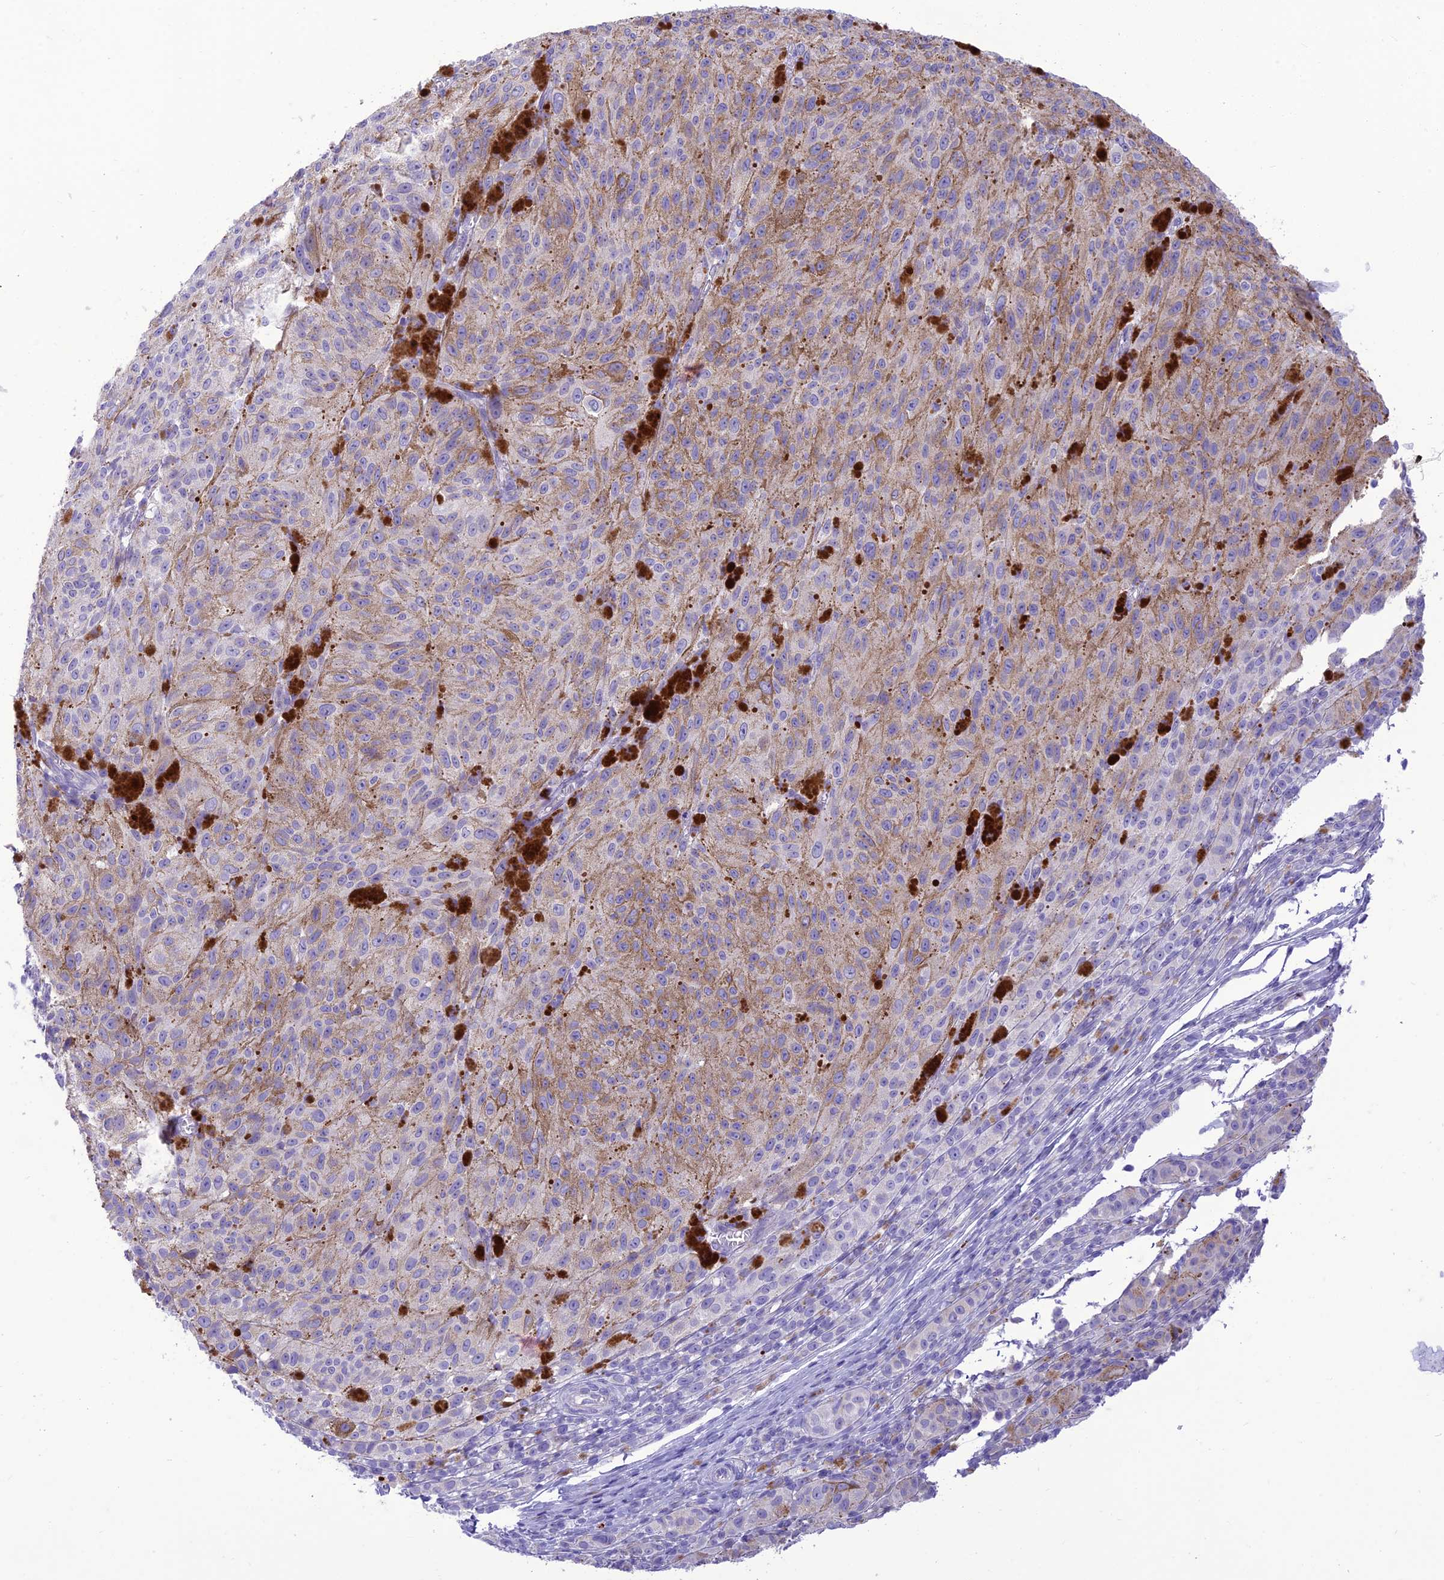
{"staining": {"intensity": "weak", "quantity": "<25%", "location": "cytoplasmic/membranous"}, "tissue": "melanoma", "cell_type": "Tumor cells", "image_type": "cancer", "snomed": [{"axis": "morphology", "description": "Malignant melanoma, NOS"}, {"axis": "topography", "description": "Skin"}], "caption": "There is no significant expression in tumor cells of melanoma.", "gene": "DHDH", "patient": {"sex": "female", "age": 52}}